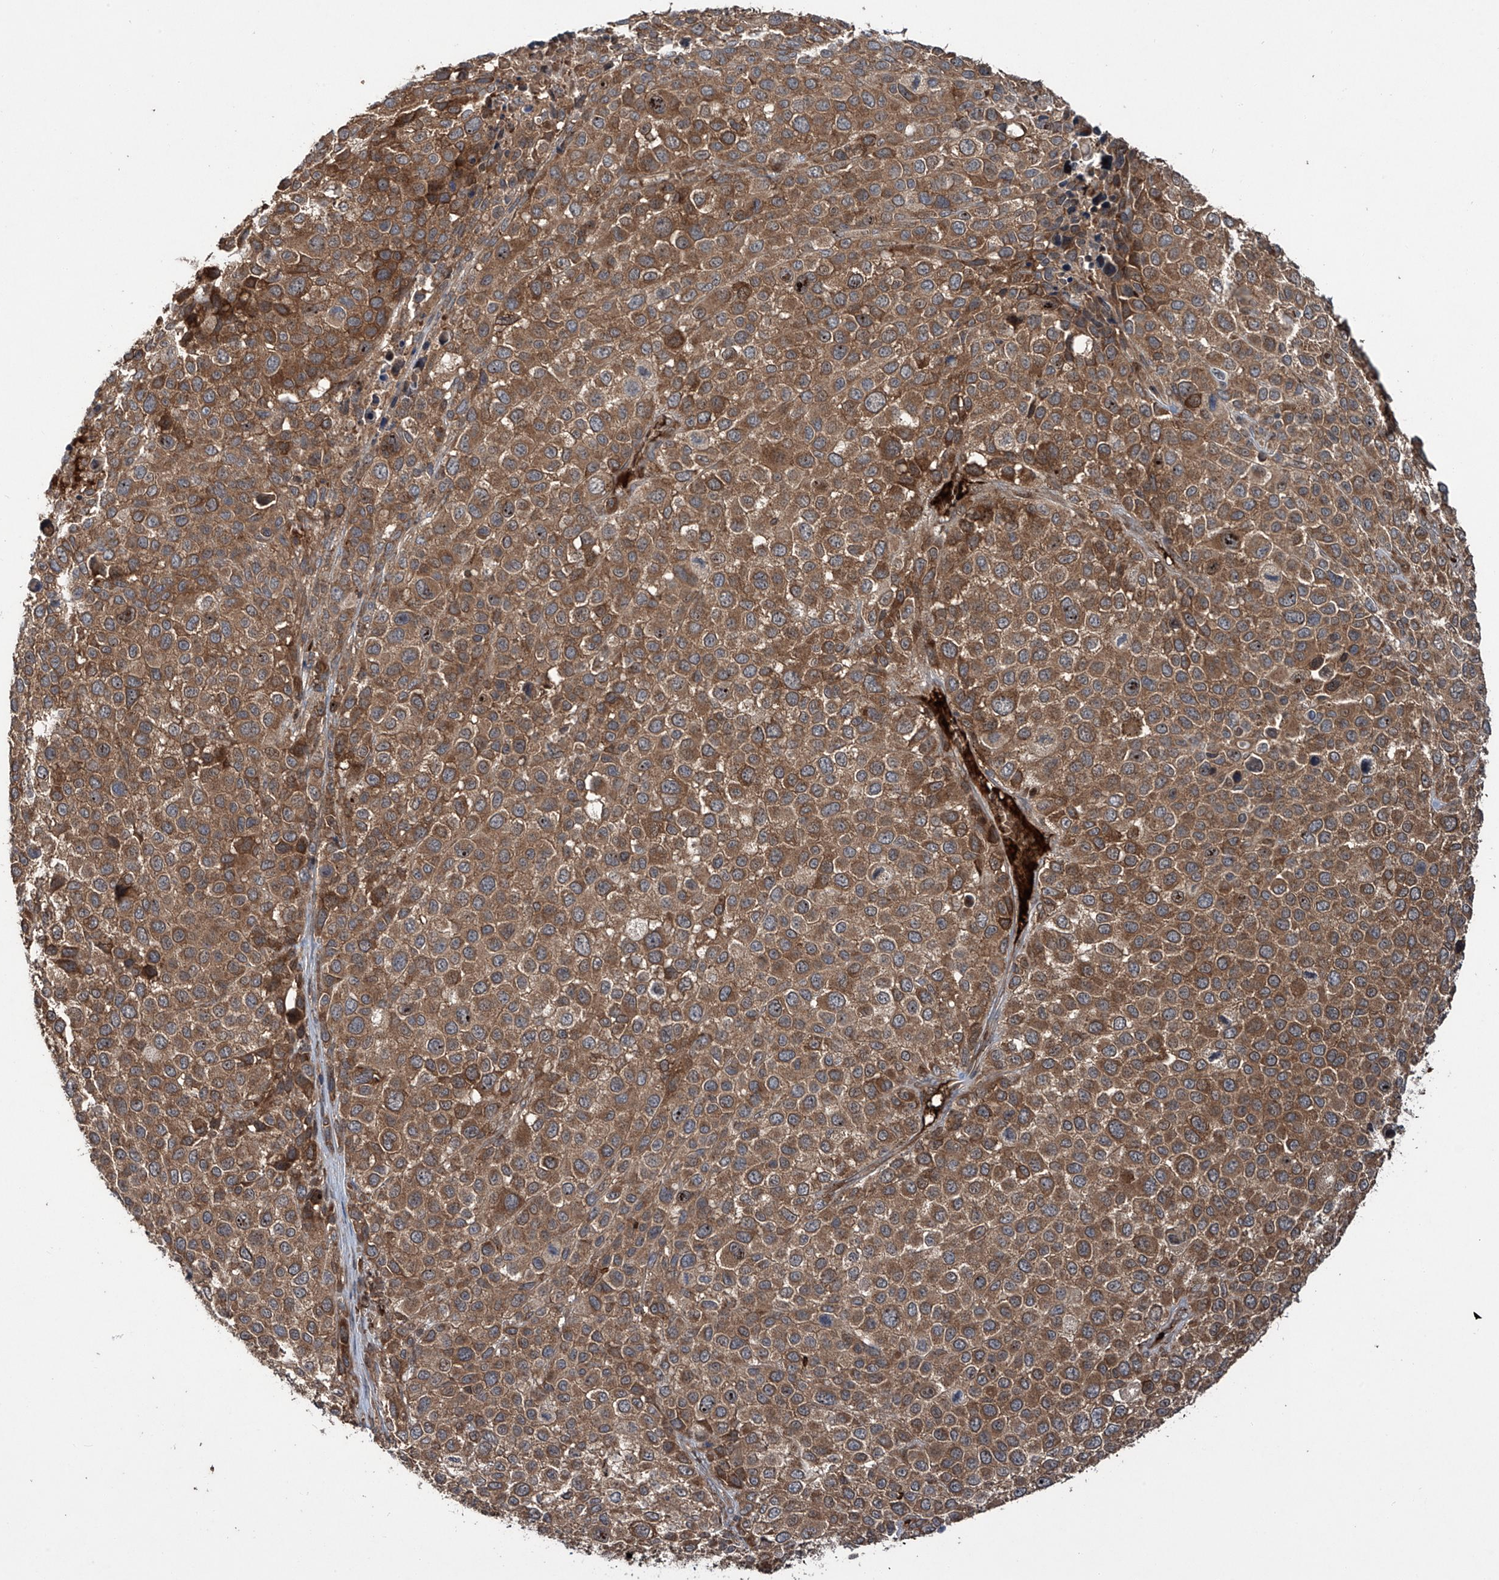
{"staining": {"intensity": "moderate", "quantity": ">75%", "location": "cytoplasmic/membranous"}, "tissue": "melanoma", "cell_type": "Tumor cells", "image_type": "cancer", "snomed": [{"axis": "morphology", "description": "Malignant melanoma, NOS"}, {"axis": "topography", "description": "Skin of trunk"}], "caption": "Moderate cytoplasmic/membranous positivity is present in approximately >75% of tumor cells in melanoma.", "gene": "ZDHHC9", "patient": {"sex": "male", "age": 71}}